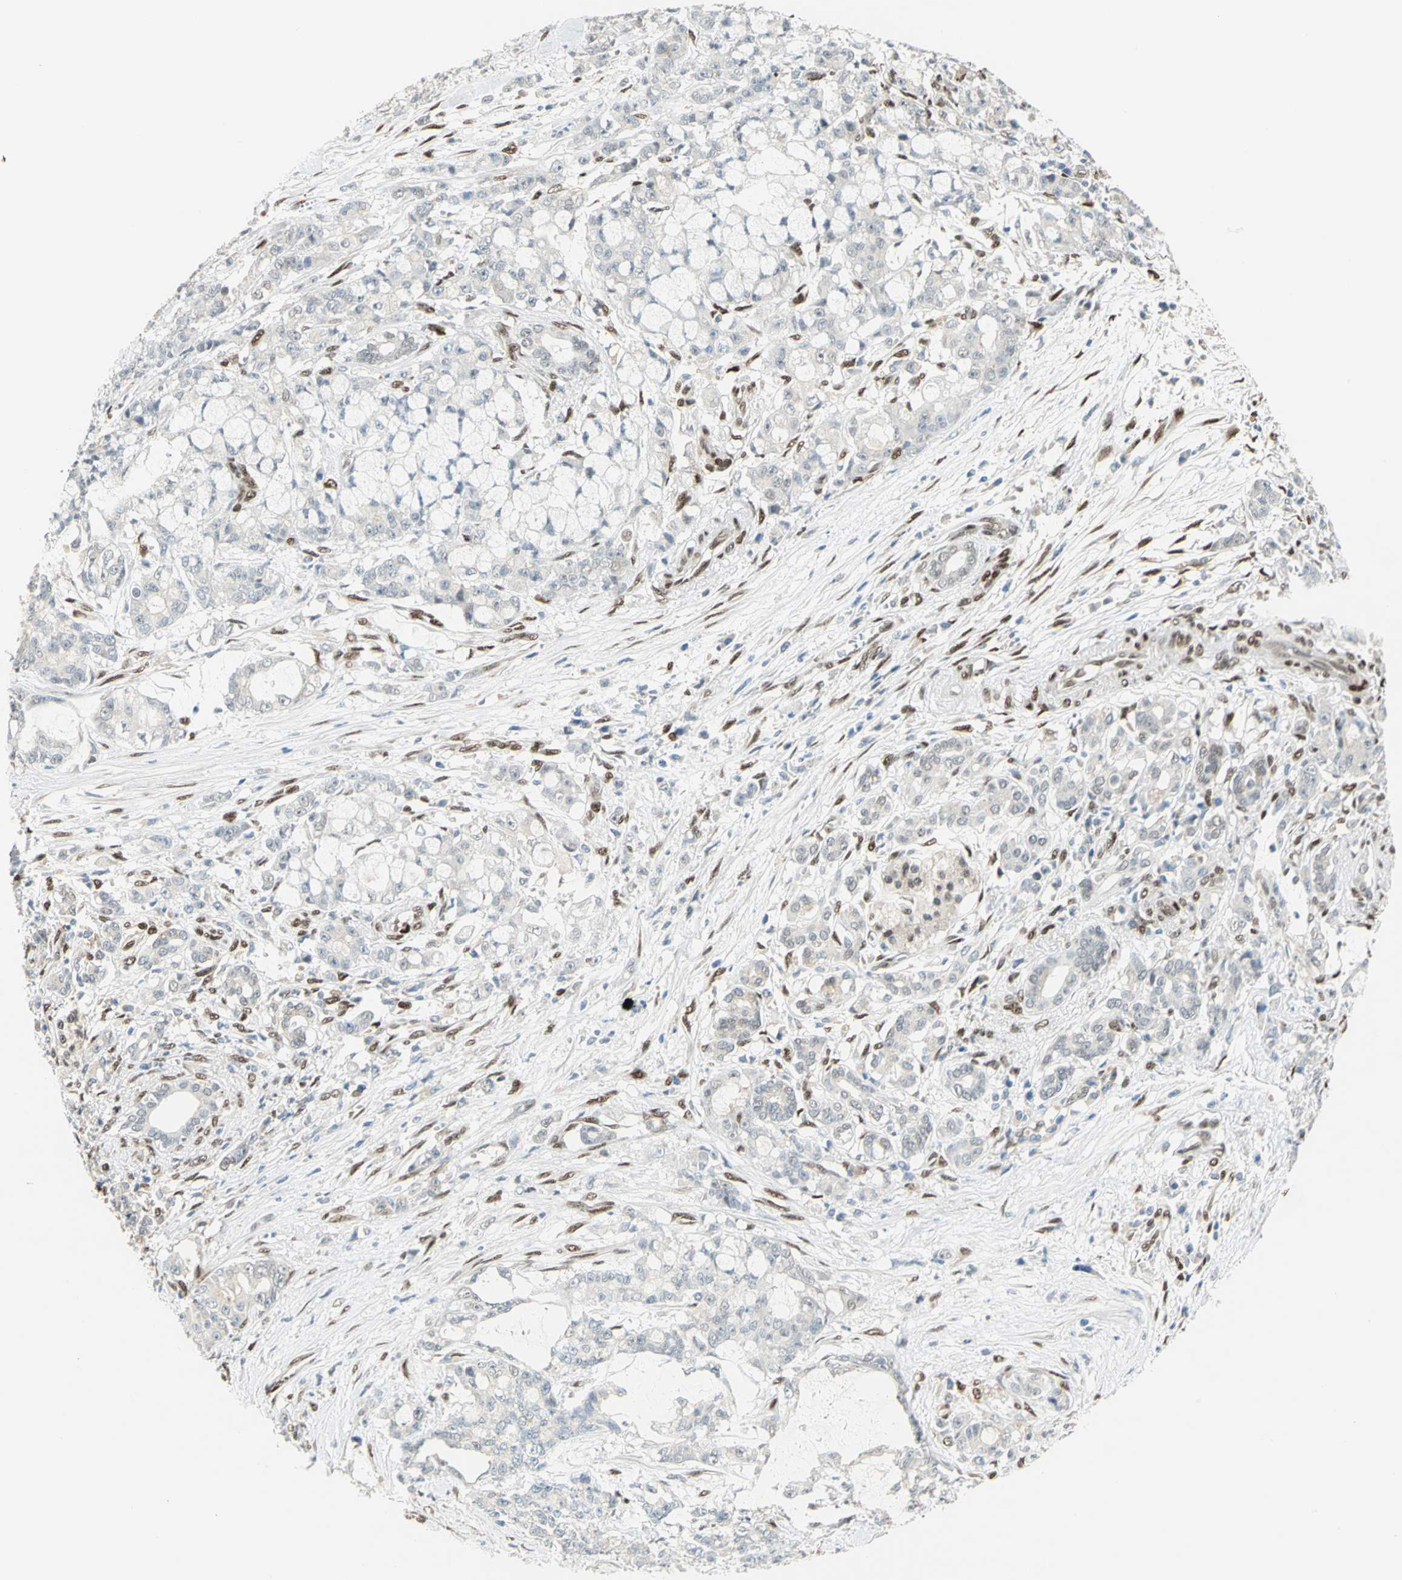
{"staining": {"intensity": "weak", "quantity": "<25%", "location": "cytoplasmic/membranous"}, "tissue": "pancreatic cancer", "cell_type": "Tumor cells", "image_type": "cancer", "snomed": [{"axis": "morphology", "description": "Adenocarcinoma, NOS"}, {"axis": "topography", "description": "Pancreas"}], "caption": "A high-resolution histopathology image shows IHC staining of pancreatic cancer (adenocarcinoma), which displays no significant staining in tumor cells. The staining was performed using DAB to visualize the protein expression in brown, while the nuclei were stained in blue with hematoxylin (Magnification: 20x).", "gene": "RBFOX2", "patient": {"sex": "female", "age": 73}}